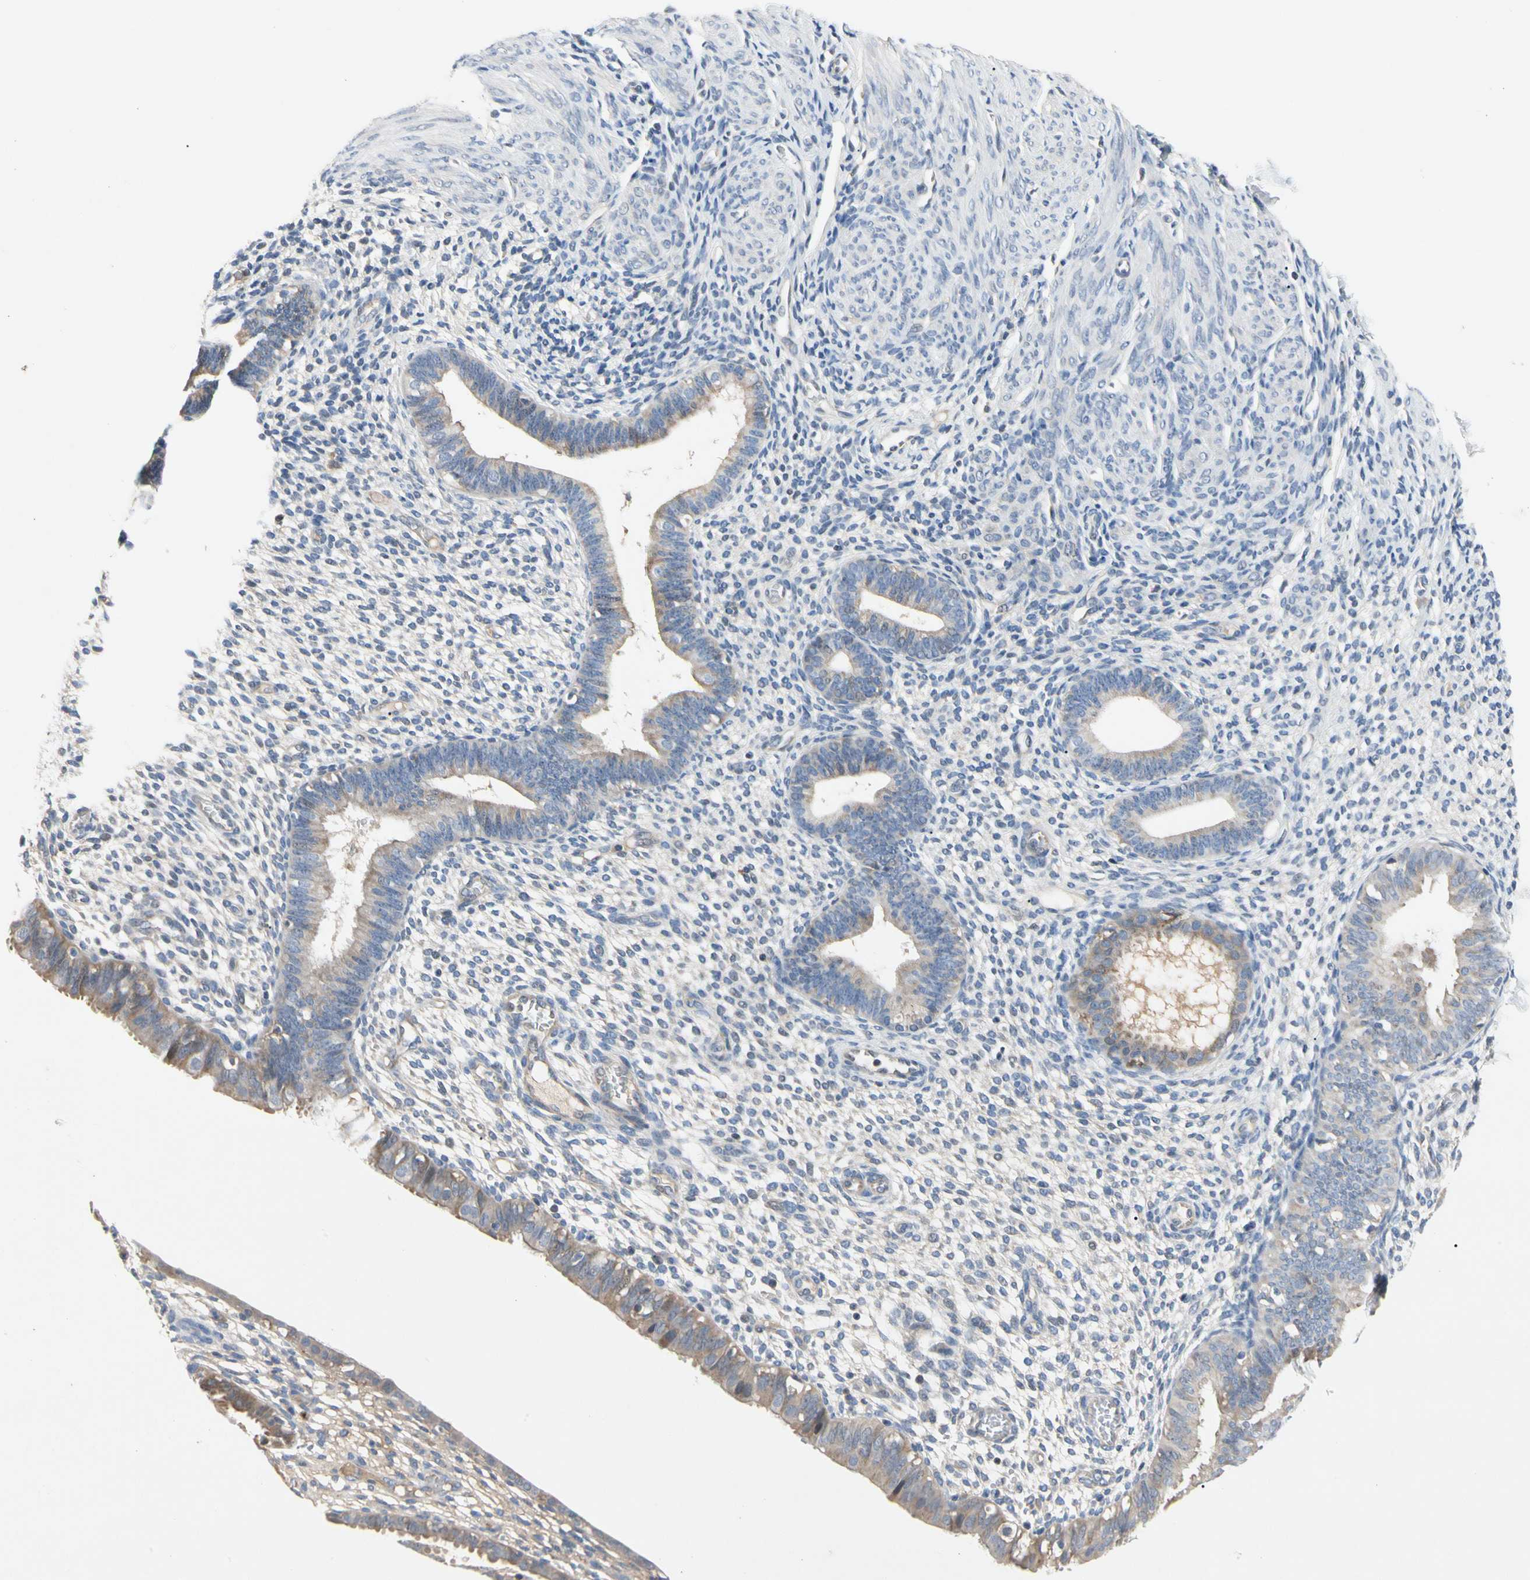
{"staining": {"intensity": "negative", "quantity": "none", "location": "none"}, "tissue": "endometrium", "cell_type": "Cells in endometrial stroma", "image_type": "normal", "snomed": [{"axis": "morphology", "description": "Normal tissue, NOS"}, {"axis": "topography", "description": "Endometrium"}], "caption": "High power microscopy photomicrograph of an IHC histopathology image of unremarkable endometrium, revealing no significant staining in cells in endometrial stroma. (IHC, brightfield microscopy, high magnification).", "gene": "GAS6", "patient": {"sex": "female", "age": 61}}